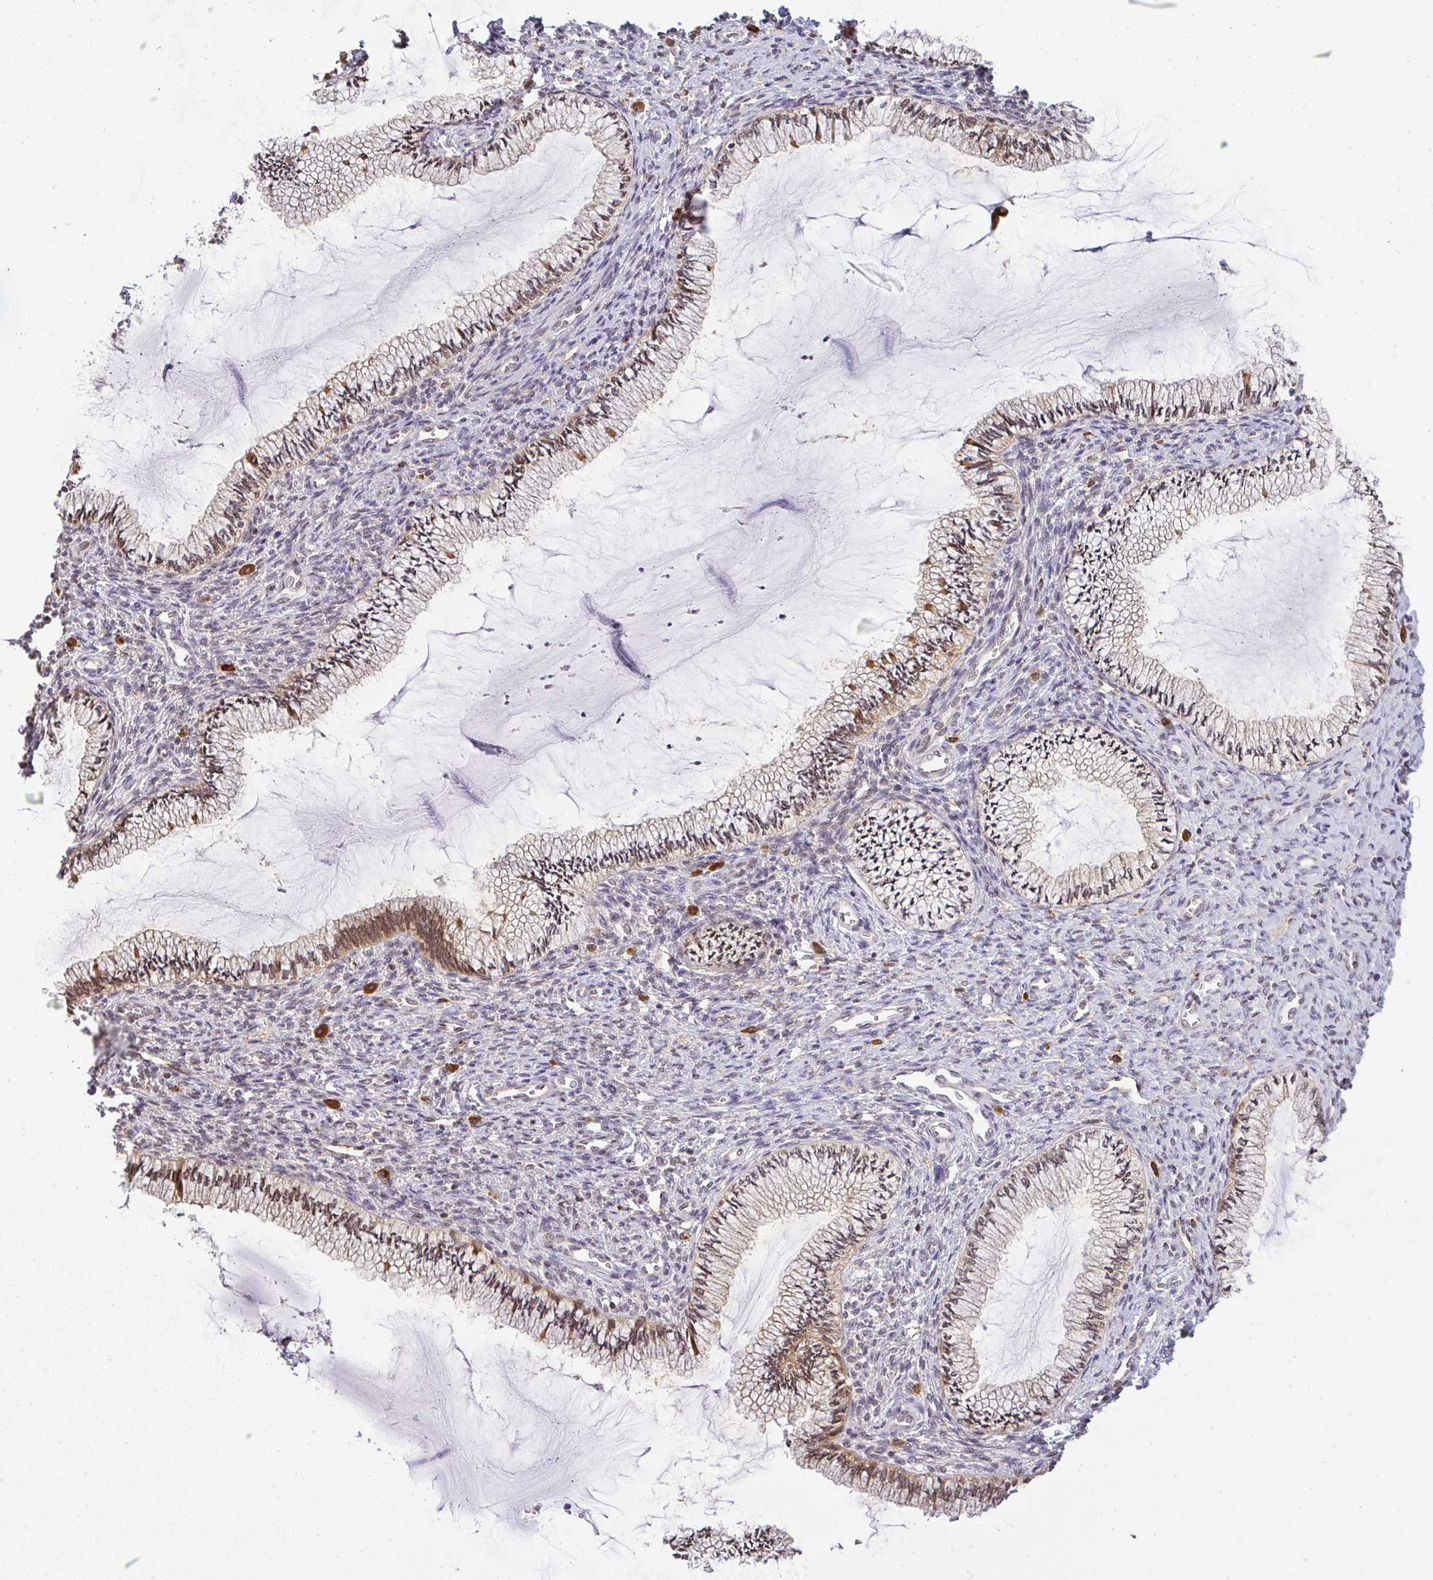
{"staining": {"intensity": "moderate", "quantity": "25%-75%", "location": "cytoplasmic/membranous,nuclear"}, "tissue": "cervix", "cell_type": "Glandular cells", "image_type": "normal", "snomed": [{"axis": "morphology", "description": "Normal tissue, NOS"}, {"axis": "topography", "description": "Cervix"}], "caption": "The image exhibits staining of unremarkable cervix, revealing moderate cytoplasmic/membranous,nuclear protein positivity (brown color) within glandular cells.", "gene": "FAM153A", "patient": {"sex": "female", "age": 24}}